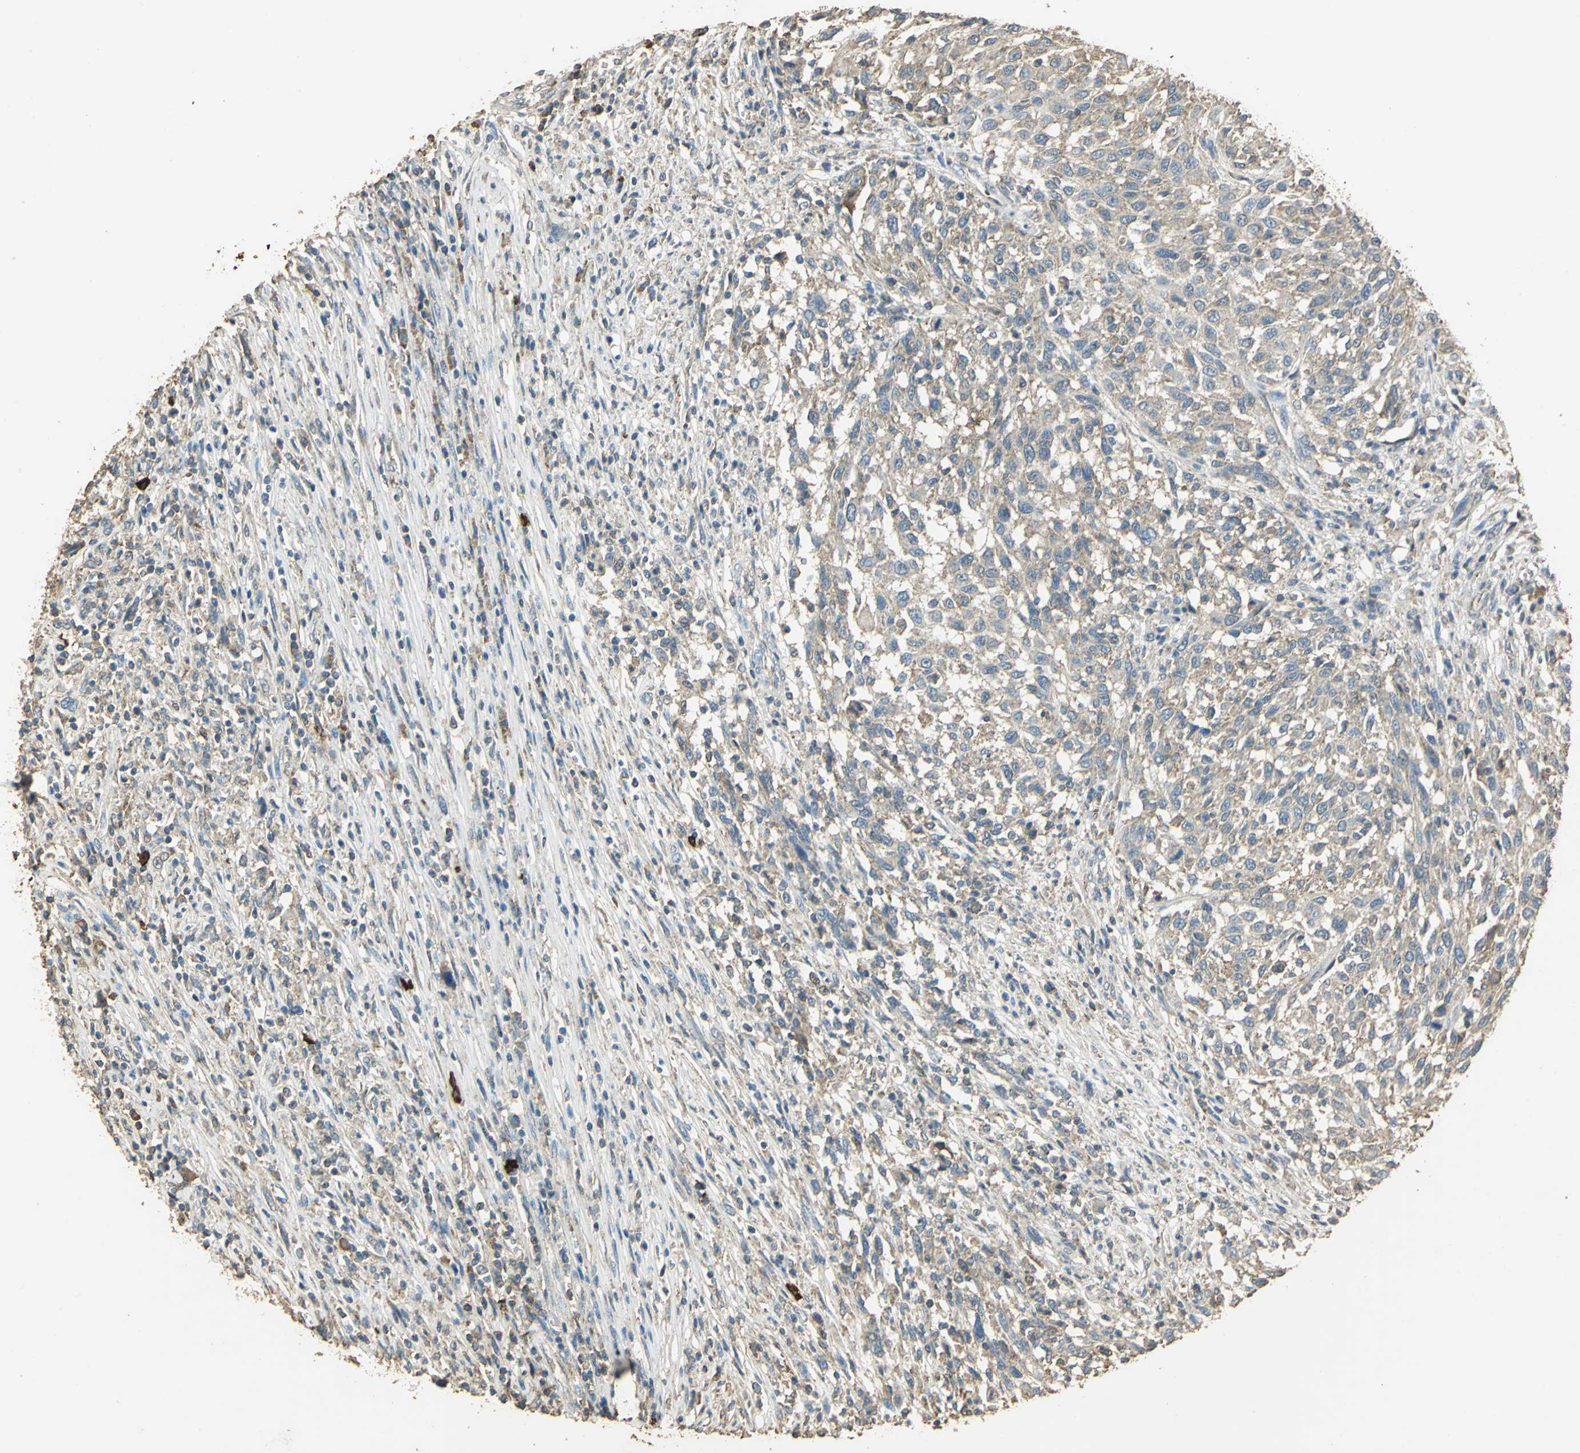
{"staining": {"intensity": "weak", "quantity": ">75%", "location": "cytoplasmic/membranous"}, "tissue": "melanoma", "cell_type": "Tumor cells", "image_type": "cancer", "snomed": [{"axis": "morphology", "description": "Malignant melanoma, Metastatic site"}, {"axis": "topography", "description": "Lymph node"}], "caption": "Malignant melanoma (metastatic site) stained with a protein marker demonstrates weak staining in tumor cells.", "gene": "TRAPPC2", "patient": {"sex": "male", "age": 61}}